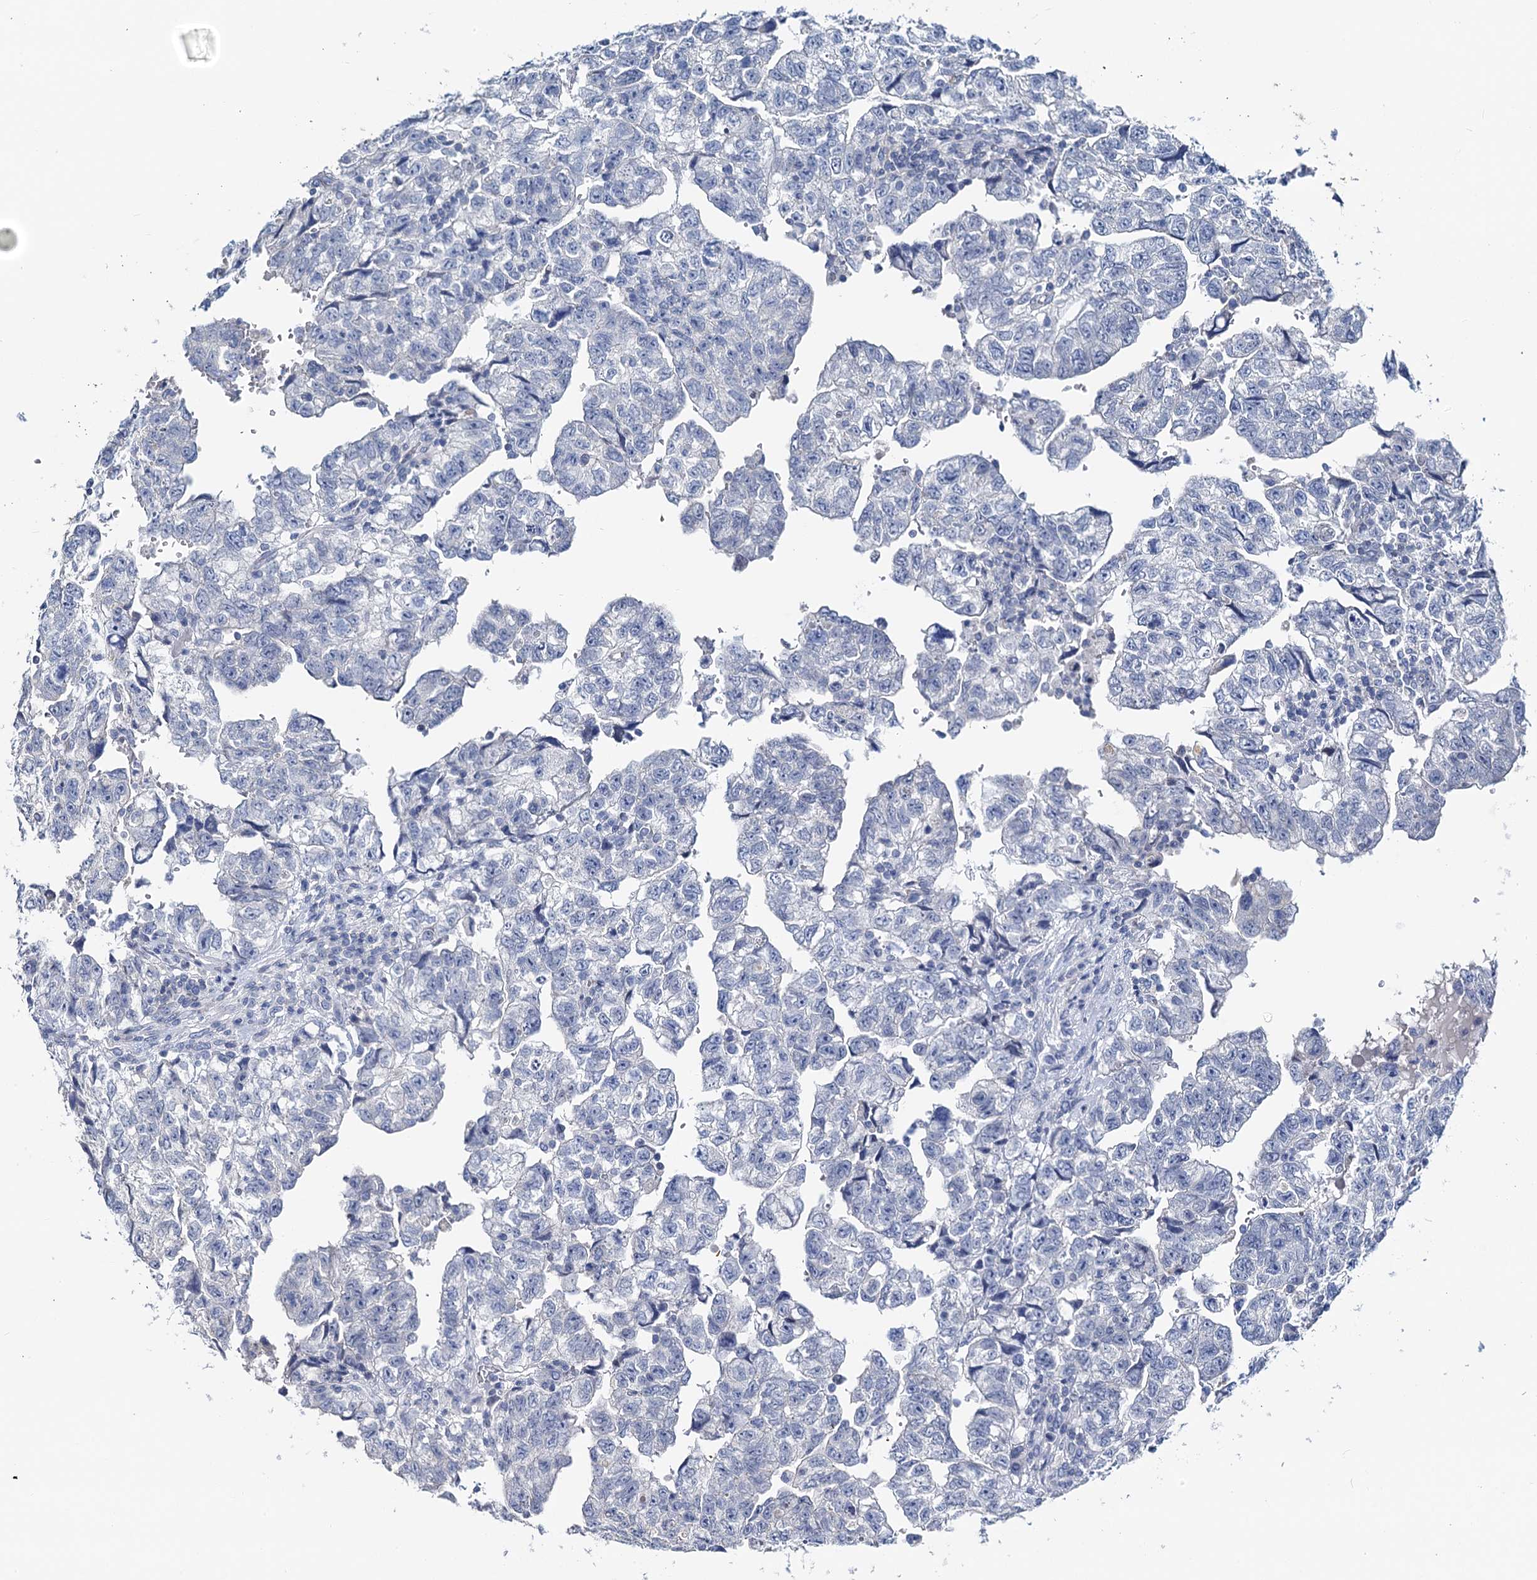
{"staining": {"intensity": "negative", "quantity": "none", "location": "none"}, "tissue": "testis cancer", "cell_type": "Tumor cells", "image_type": "cancer", "snomed": [{"axis": "morphology", "description": "Carcinoma, Embryonal, NOS"}, {"axis": "topography", "description": "Testis"}], "caption": "The IHC histopathology image has no significant expression in tumor cells of testis cancer tissue.", "gene": "TOX3", "patient": {"sex": "male", "age": 36}}